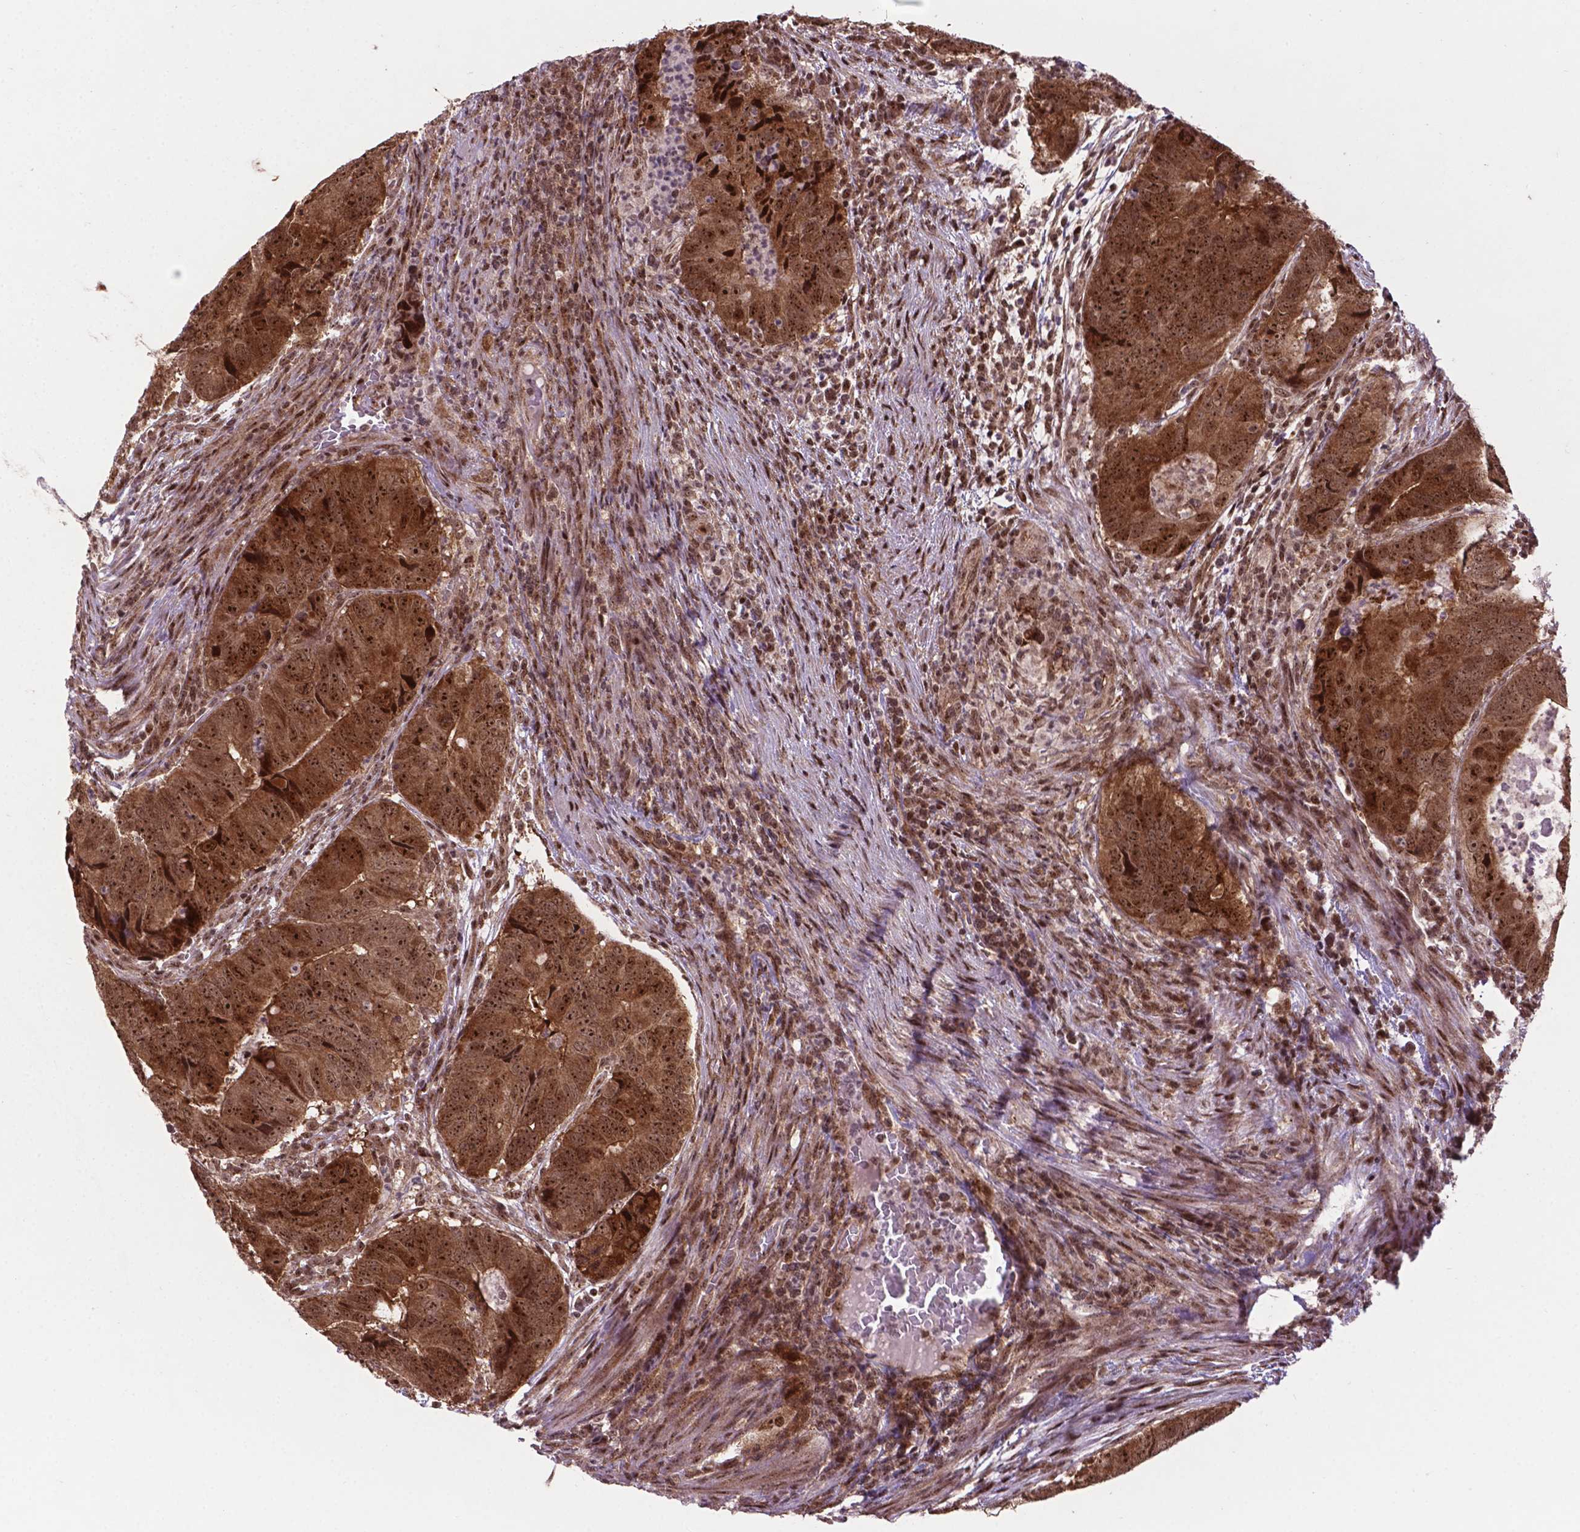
{"staining": {"intensity": "strong", "quantity": ">75%", "location": "cytoplasmic/membranous,nuclear"}, "tissue": "colorectal cancer", "cell_type": "Tumor cells", "image_type": "cancer", "snomed": [{"axis": "morphology", "description": "Adenocarcinoma, NOS"}, {"axis": "topography", "description": "Colon"}], "caption": "Human colorectal adenocarcinoma stained with a protein marker shows strong staining in tumor cells.", "gene": "CSNK2A1", "patient": {"sex": "male", "age": 79}}